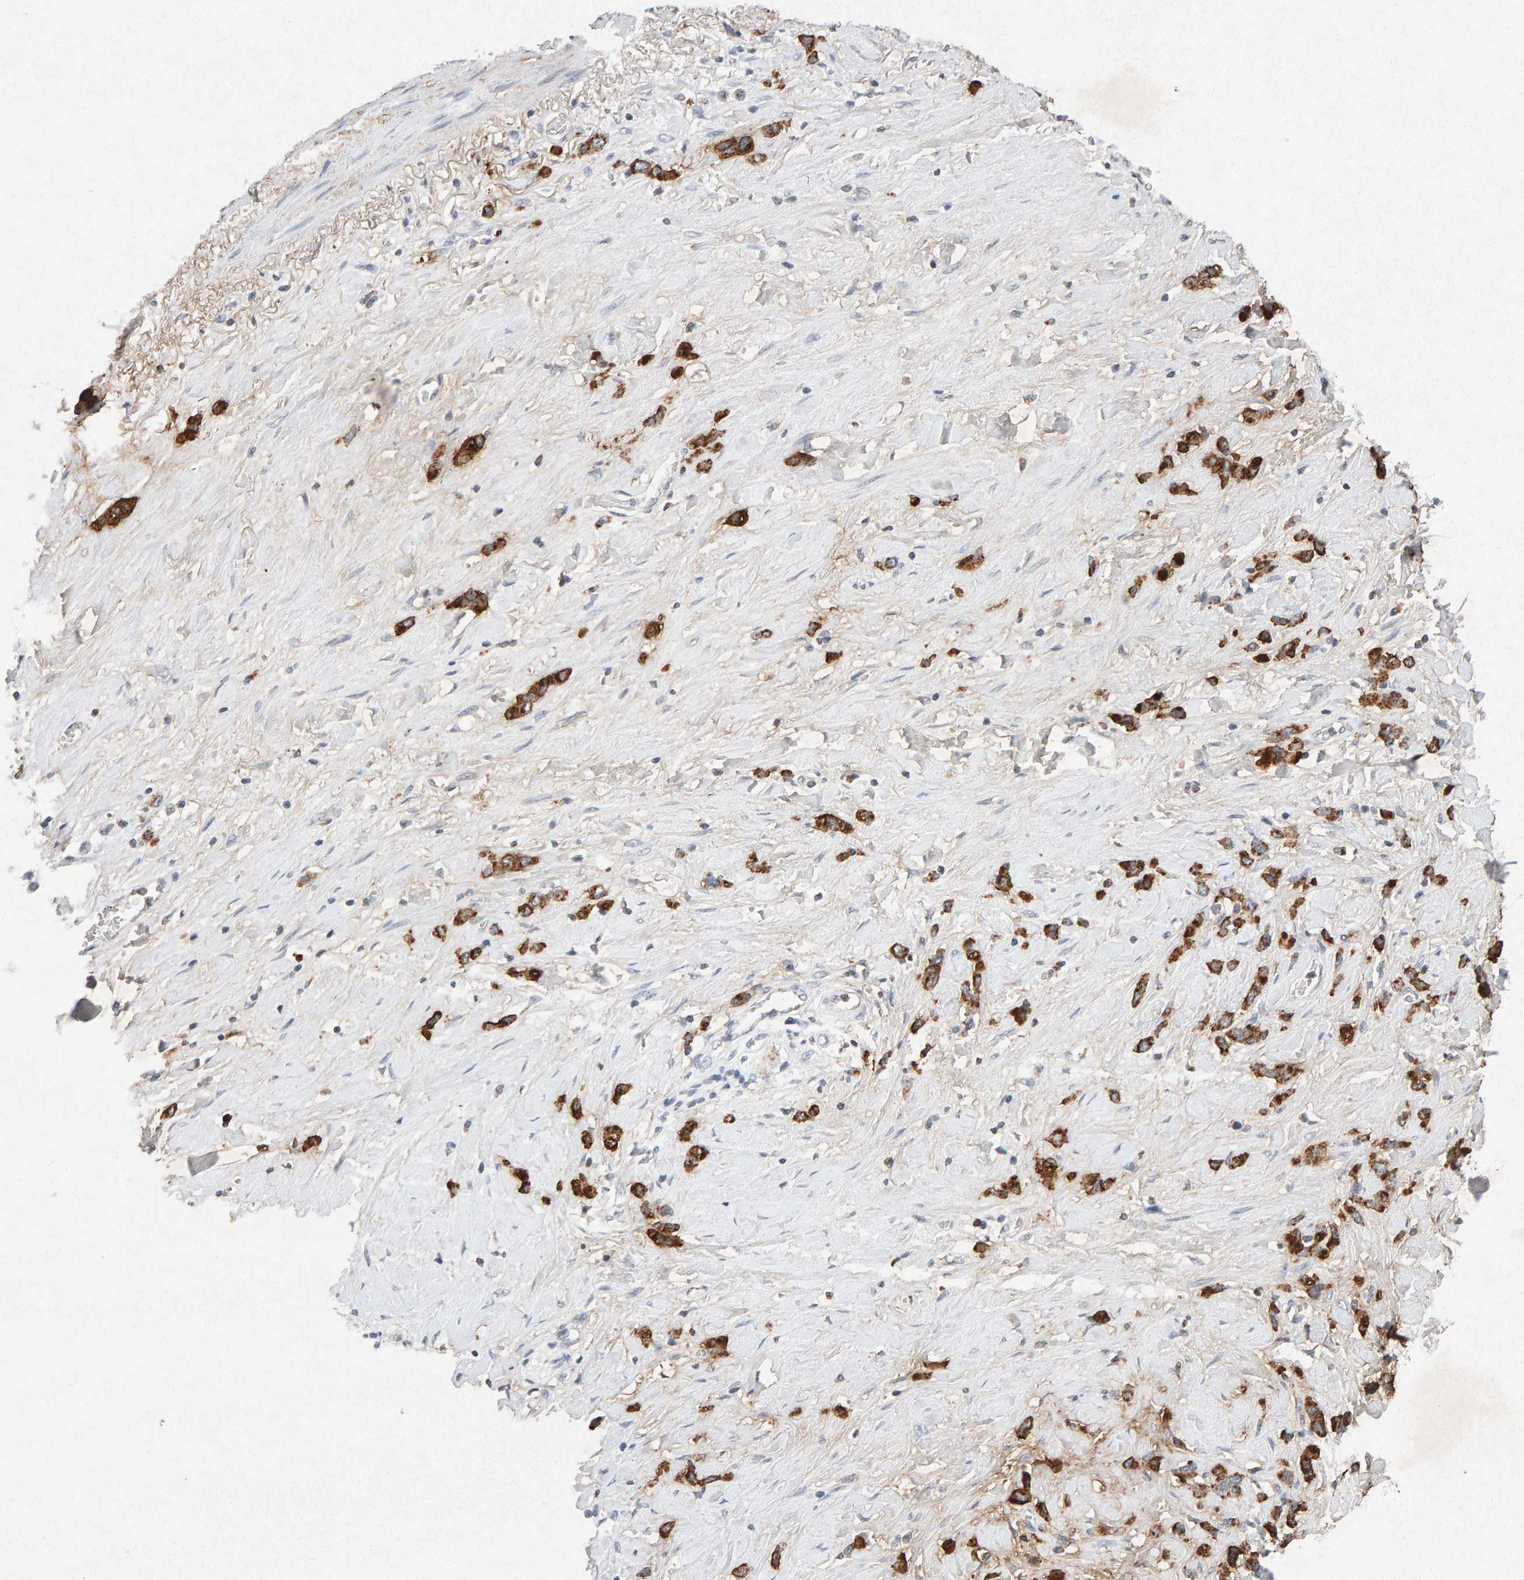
{"staining": {"intensity": "strong", "quantity": ">75%", "location": "cytoplasmic/membranous"}, "tissue": "stomach cancer", "cell_type": "Tumor cells", "image_type": "cancer", "snomed": [{"axis": "morphology", "description": "Normal tissue, NOS"}, {"axis": "morphology", "description": "Adenocarcinoma, NOS"}, {"axis": "morphology", "description": "Adenocarcinoma, High grade"}, {"axis": "topography", "description": "Stomach, upper"}, {"axis": "topography", "description": "Stomach"}], "caption": "Immunohistochemistry histopathology image of human adenocarcinoma (stomach) stained for a protein (brown), which demonstrates high levels of strong cytoplasmic/membranous staining in approximately >75% of tumor cells.", "gene": "PTPRM", "patient": {"sex": "female", "age": 65}}